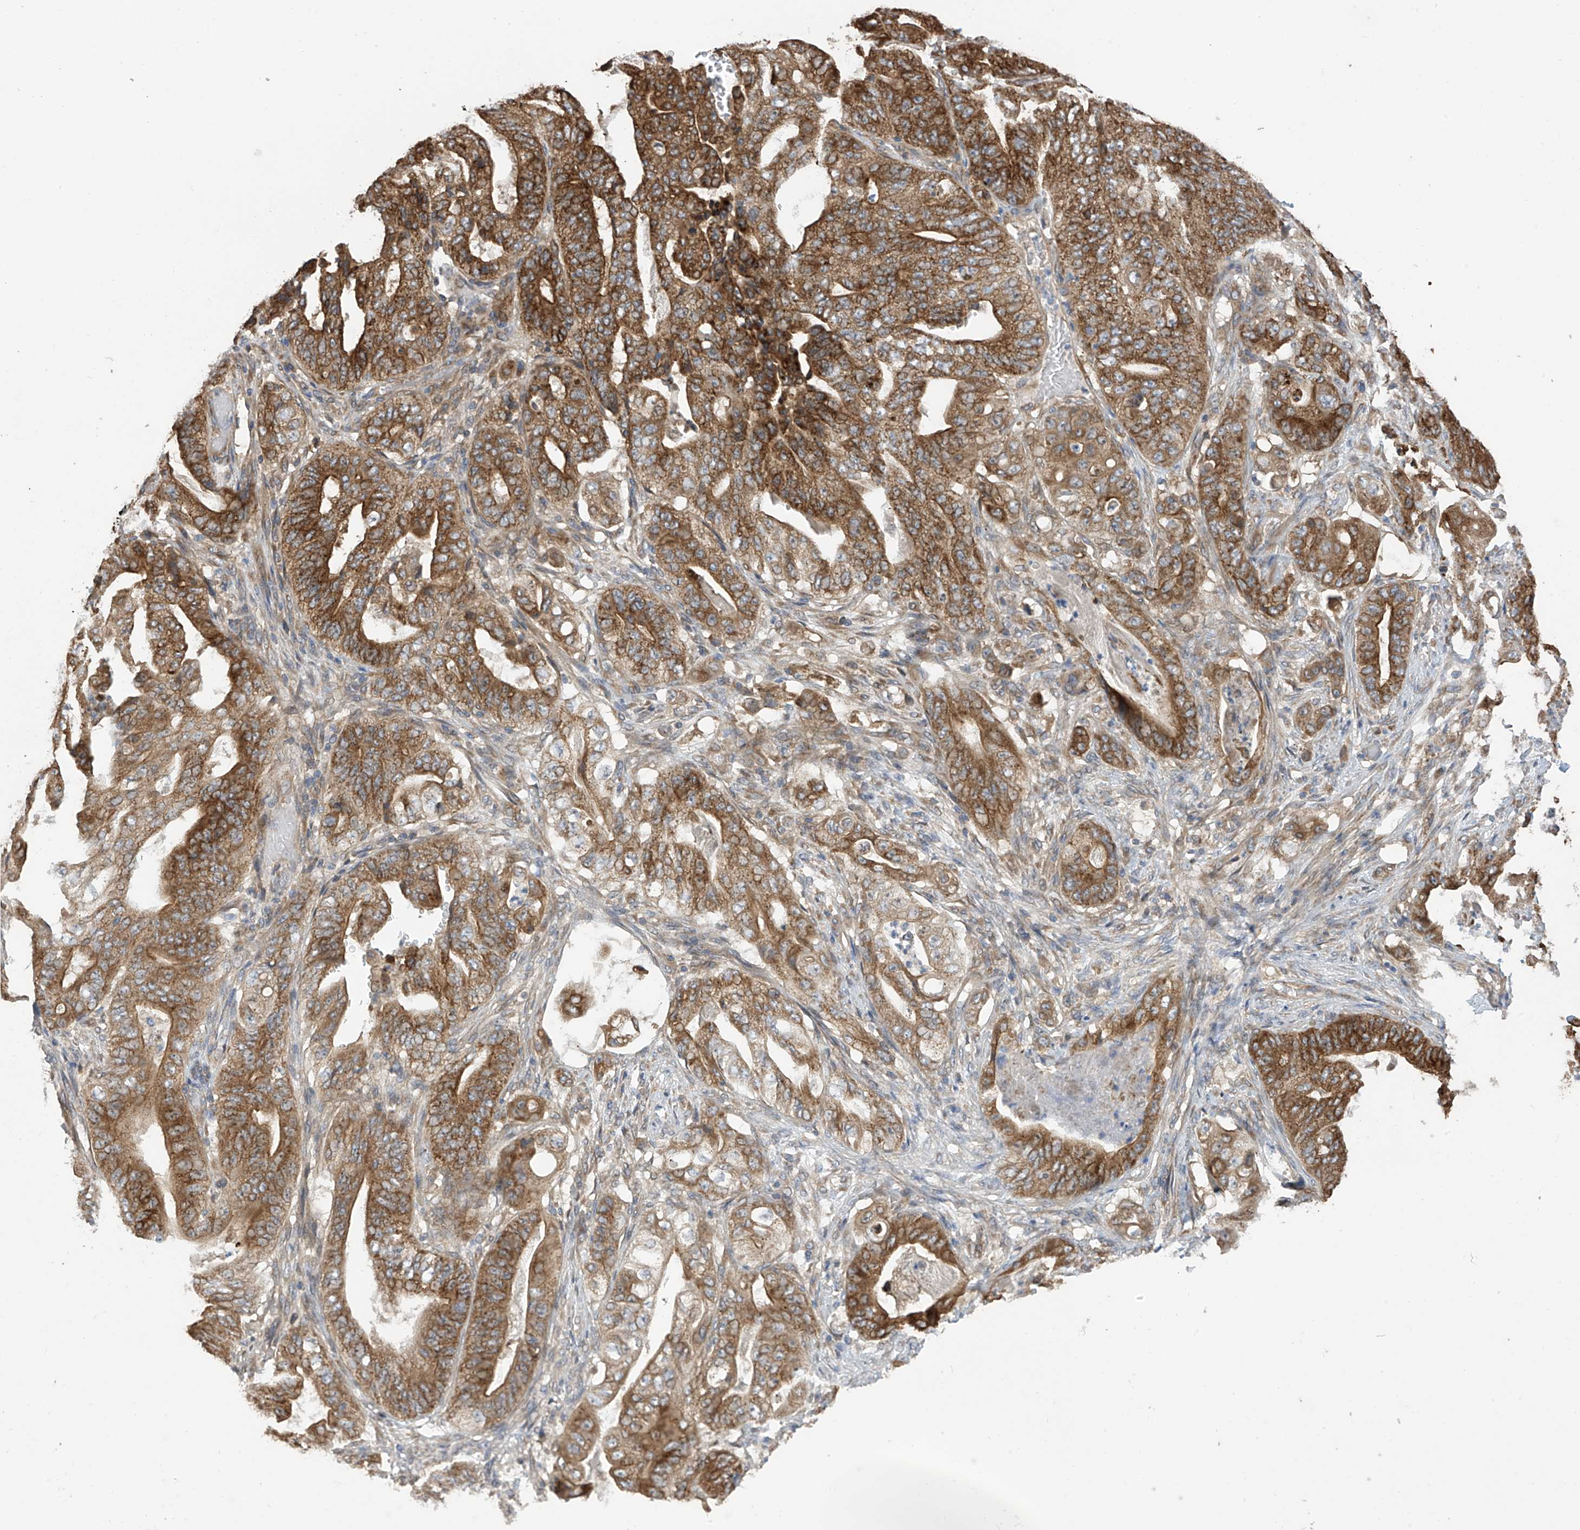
{"staining": {"intensity": "moderate", "quantity": ">75%", "location": "cytoplasmic/membranous"}, "tissue": "stomach cancer", "cell_type": "Tumor cells", "image_type": "cancer", "snomed": [{"axis": "morphology", "description": "Adenocarcinoma, NOS"}, {"axis": "topography", "description": "Stomach"}], "caption": "A high-resolution micrograph shows immunohistochemistry staining of adenocarcinoma (stomach), which exhibits moderate cytoplasmic/membranous staining in about >75% of tumor cells.", "gene": "PNPT1", "patient": {"sex": "female", "age": 73}}